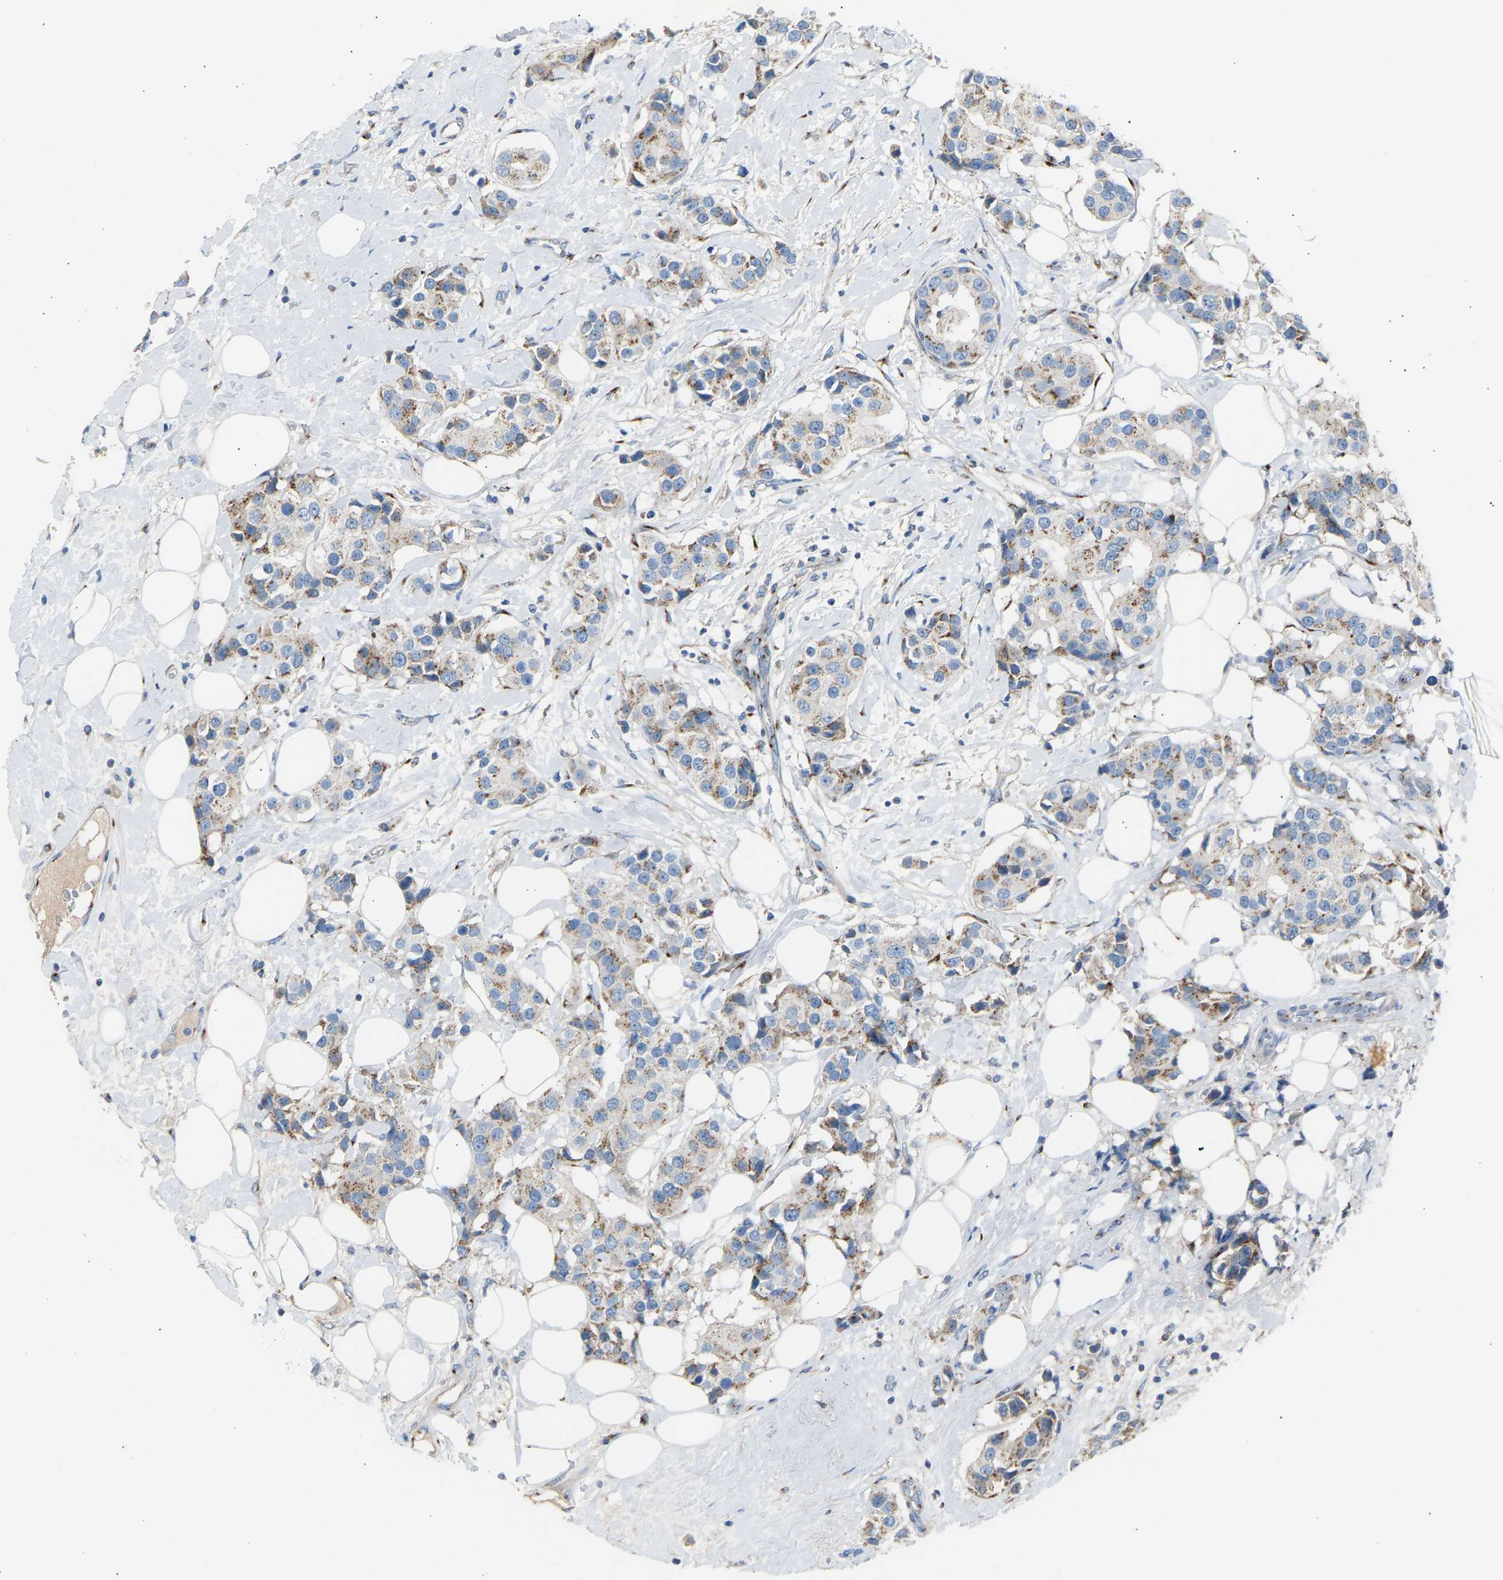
{"staining": {"intensity": "moderate", "quantity": ">75%", "location": "cytoplasmic/membranous"}, "tissue": "breast cancer", "cell_type": "Tumor cells", "image_type": "cancer", "snomed": [{"axis": "morphology", "description": "Normal tissue, NOS"}, {"axis": "morphology", "description": "Duct carcinoma"}, {"axis": "topography", "description": "Breast"}], "caption": "IHC micrograph of neoplastic tissue: human breast cancer (intraductal carcinoma) stained using immunohistochemistry exhibits medium levels of moderate protein expression localized specifically in the cytoplasmic/membranous of tumor cells, appearing as a cytoplasmic/membranous brown color.", "gene": "CYREN", "patient": {"sex": "female", "age": 39}}